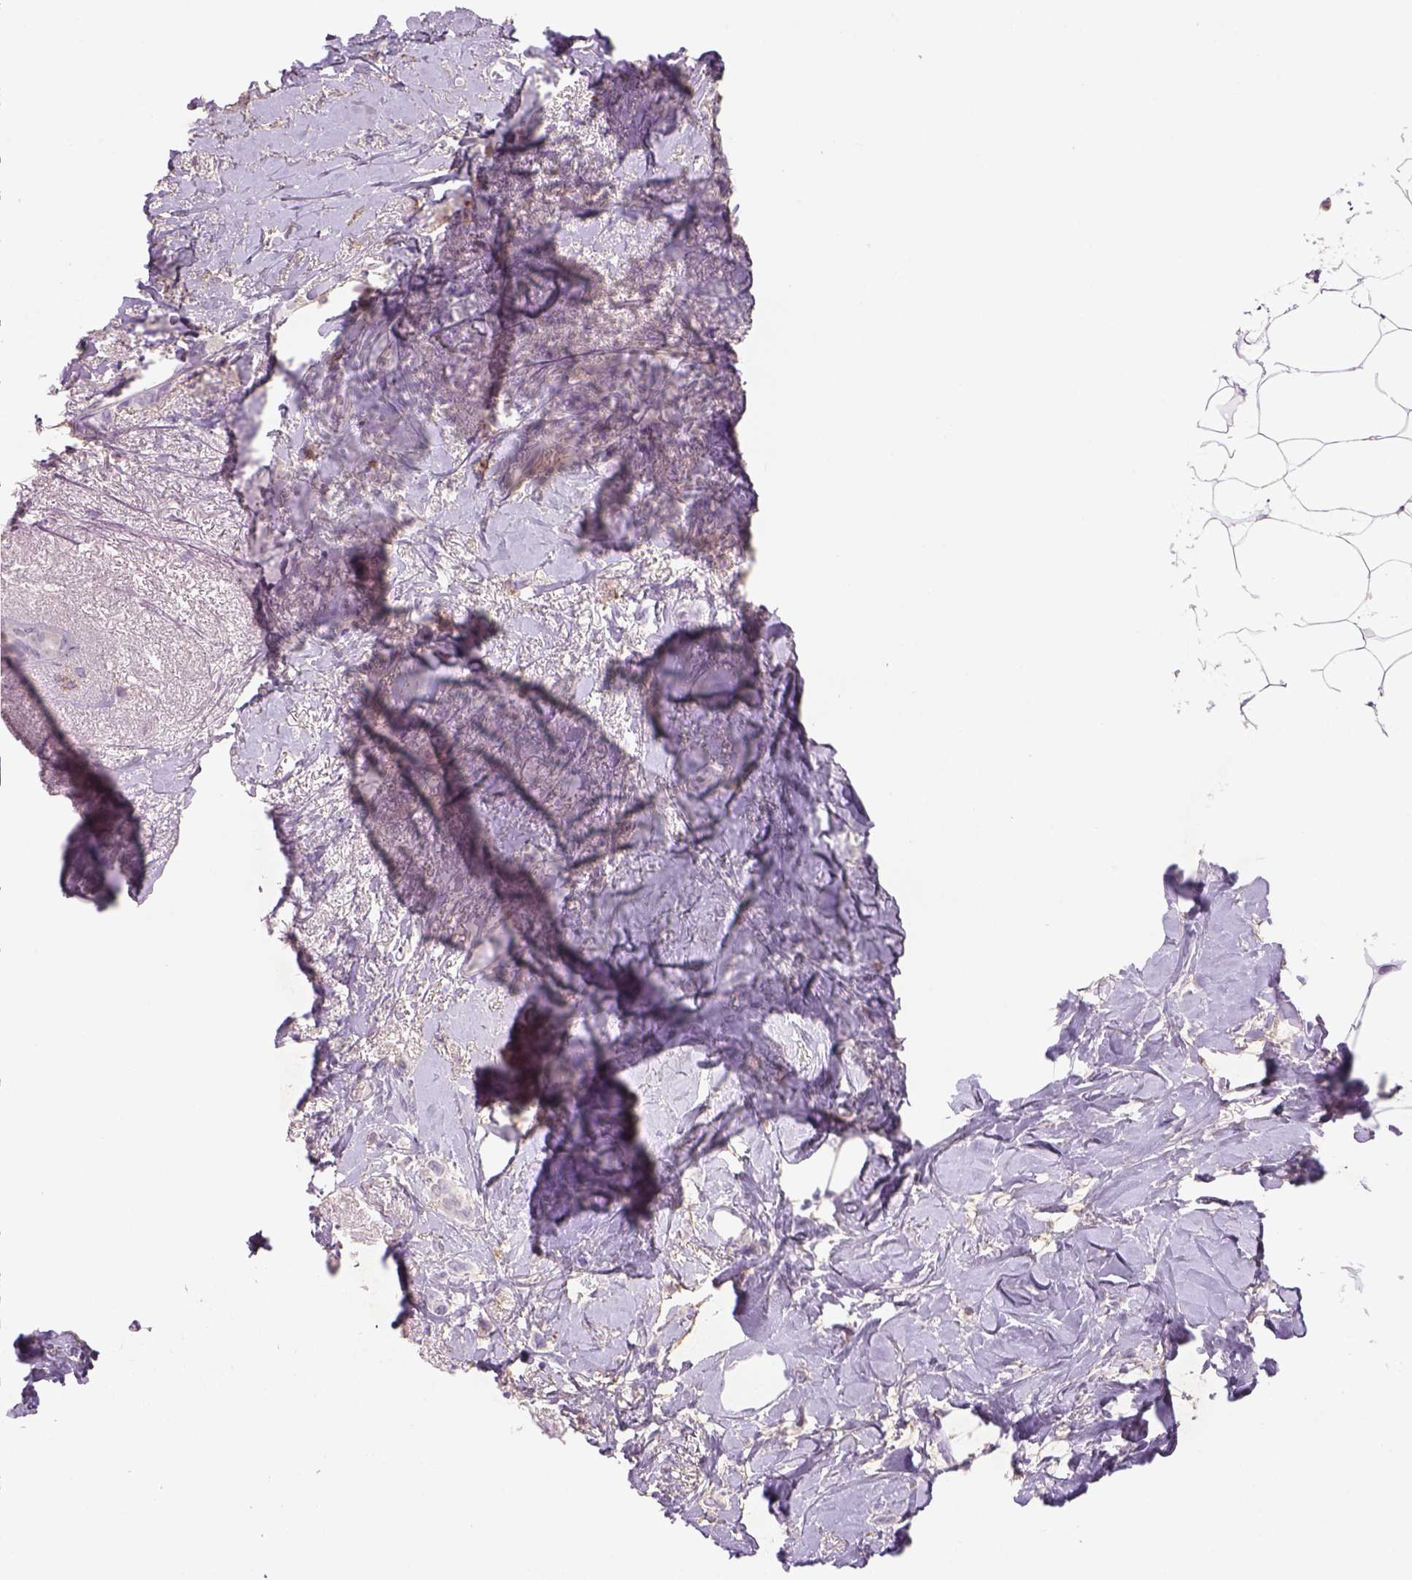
{"staining": {"intensity": "weak", "quantity": "<25%", "location": "cytoplasmic/membranous"}, "tissue": "breast cancer", "cell_type": "Tumor cells", "image_type": "cancer", "snomed": [{"axis": "morphology", "description": "Duct carcinoma"}, {"axis": "topography", "description": "Breast"}], "caption": "Breast cancer (infiltrating ductal carcinoma) was stained to show a protein in brown. There is no significant expression in tumor cells.", "gene": "NAALAD2", "patient": {"sex": "female", "age": 40}}